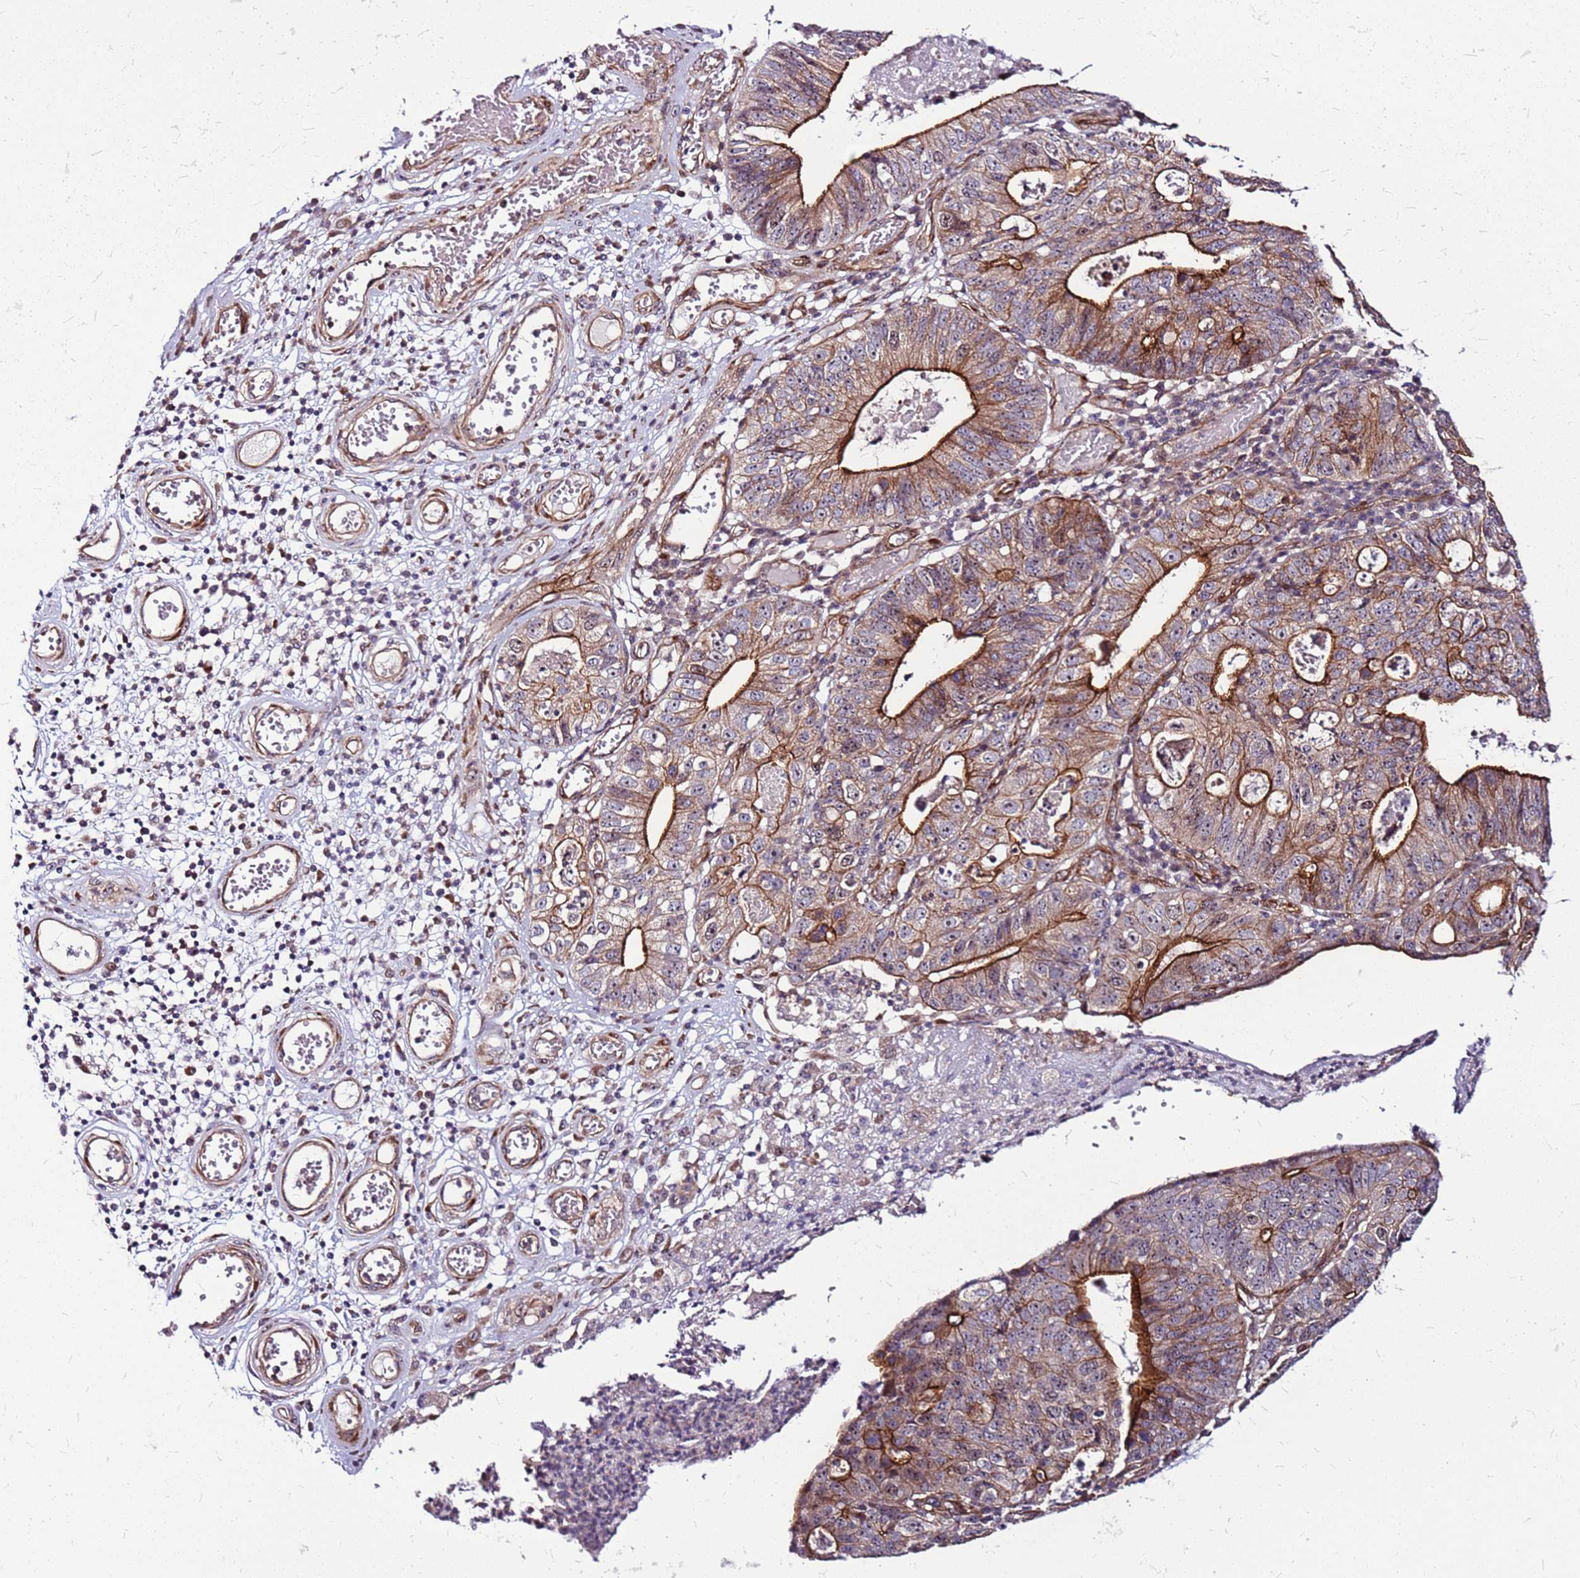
{"staining": {"intensity": "strong", "quantity": ">75%", "location": "cytoplasmic/membranous"}, "tissue": "stomach cancer", "cell_type": "Tumor cells", "image_type": "cancer", "snomed": [{"axis": "morphology", "description": "Adenocarcinoma, NOS"}, {"axis": "topography", "description": "Stomach"}], "caption": "Brown immunohistochemical staining in stomach cancer exhibits strong cytoplasmic/membranous expression in about >75% of tumor cells.", "gene": "TOPAZ1", "patient": {"sex": "male", "age": 59}}